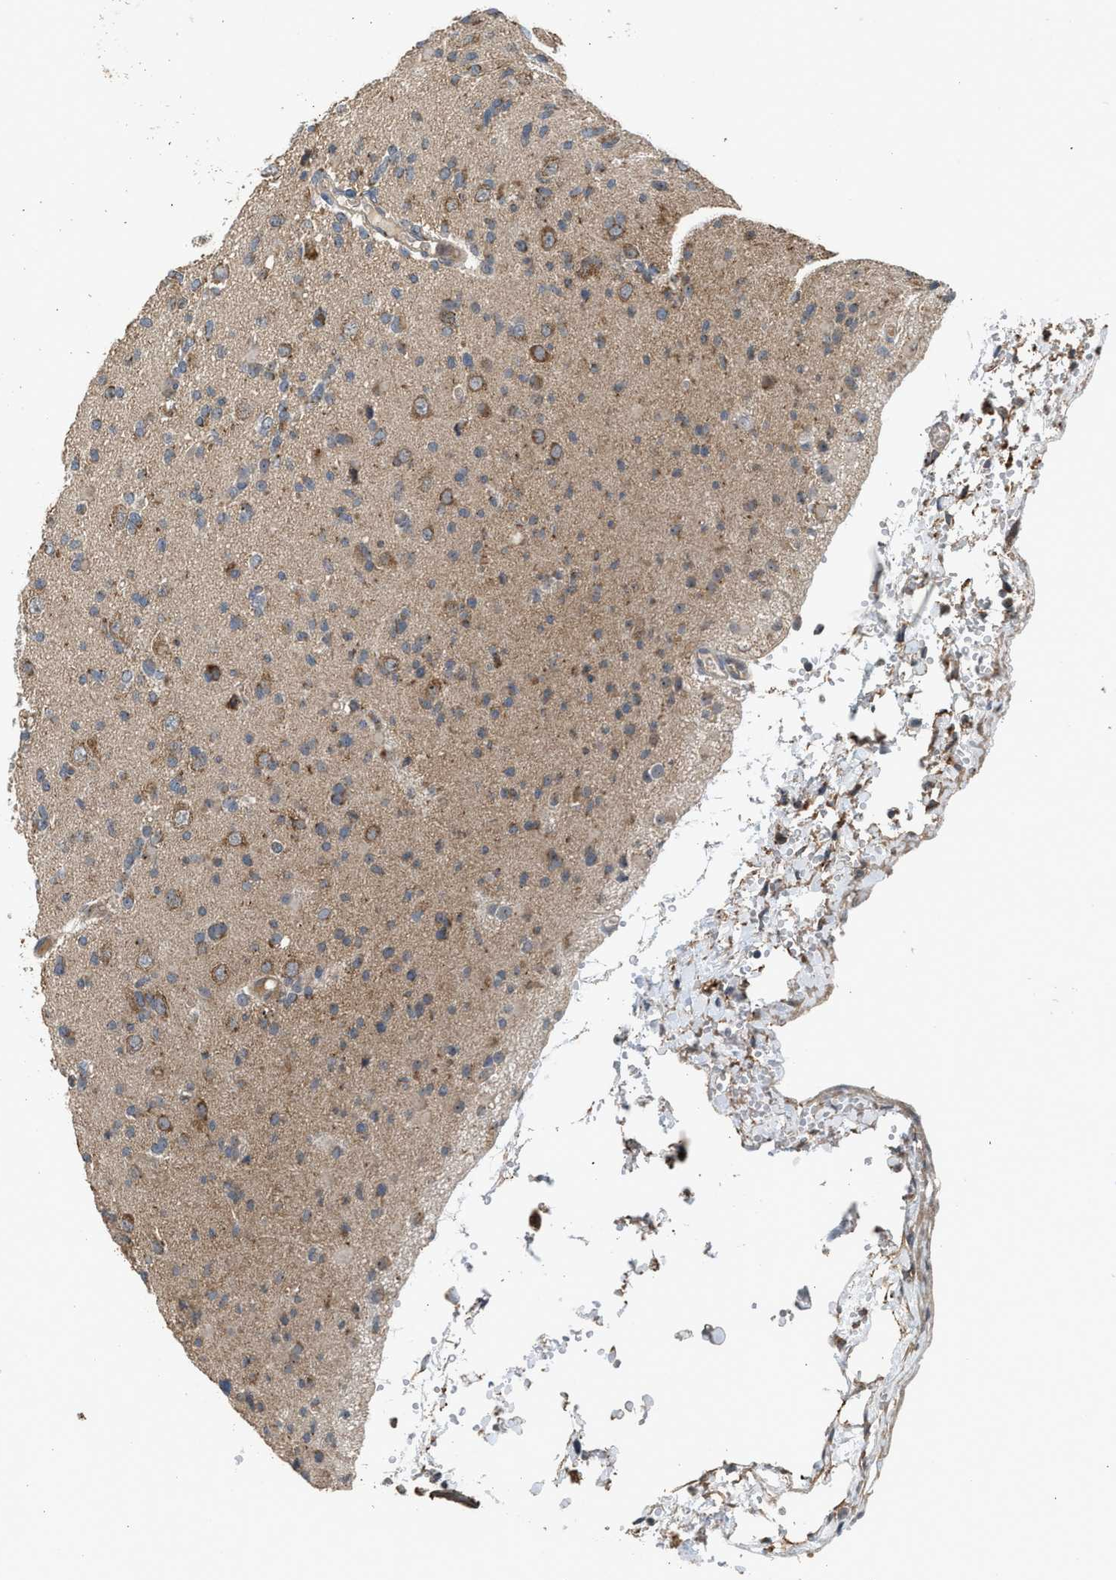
{"staining": {"intensity": "moderate", "quantity": "25%-75%", "location": "cytoplasmic/membranous"}, "tissue": "glioma", "cell_type": "Tumor cells", "image_type": "cancer", "snomed": [{"axis": "morphology", "description": "Glioma, malignant, Low grade"}, {"axis": "topography", "description": "Brain"}], "caption": "An IHC photomicrograph of tumor tissue is shown. Protein staining in brown labels moderate cytoplasmic/membranous positivity in malignant low-grade glioma within tumor cells. The staining was performed using DAB to visualize the protein expression in brown, while the nuclei were stained in blue with hematoxylin (Magnification: 20x).", "gene": "STARD3", "patient": {"sex": "female", "age": 22}}